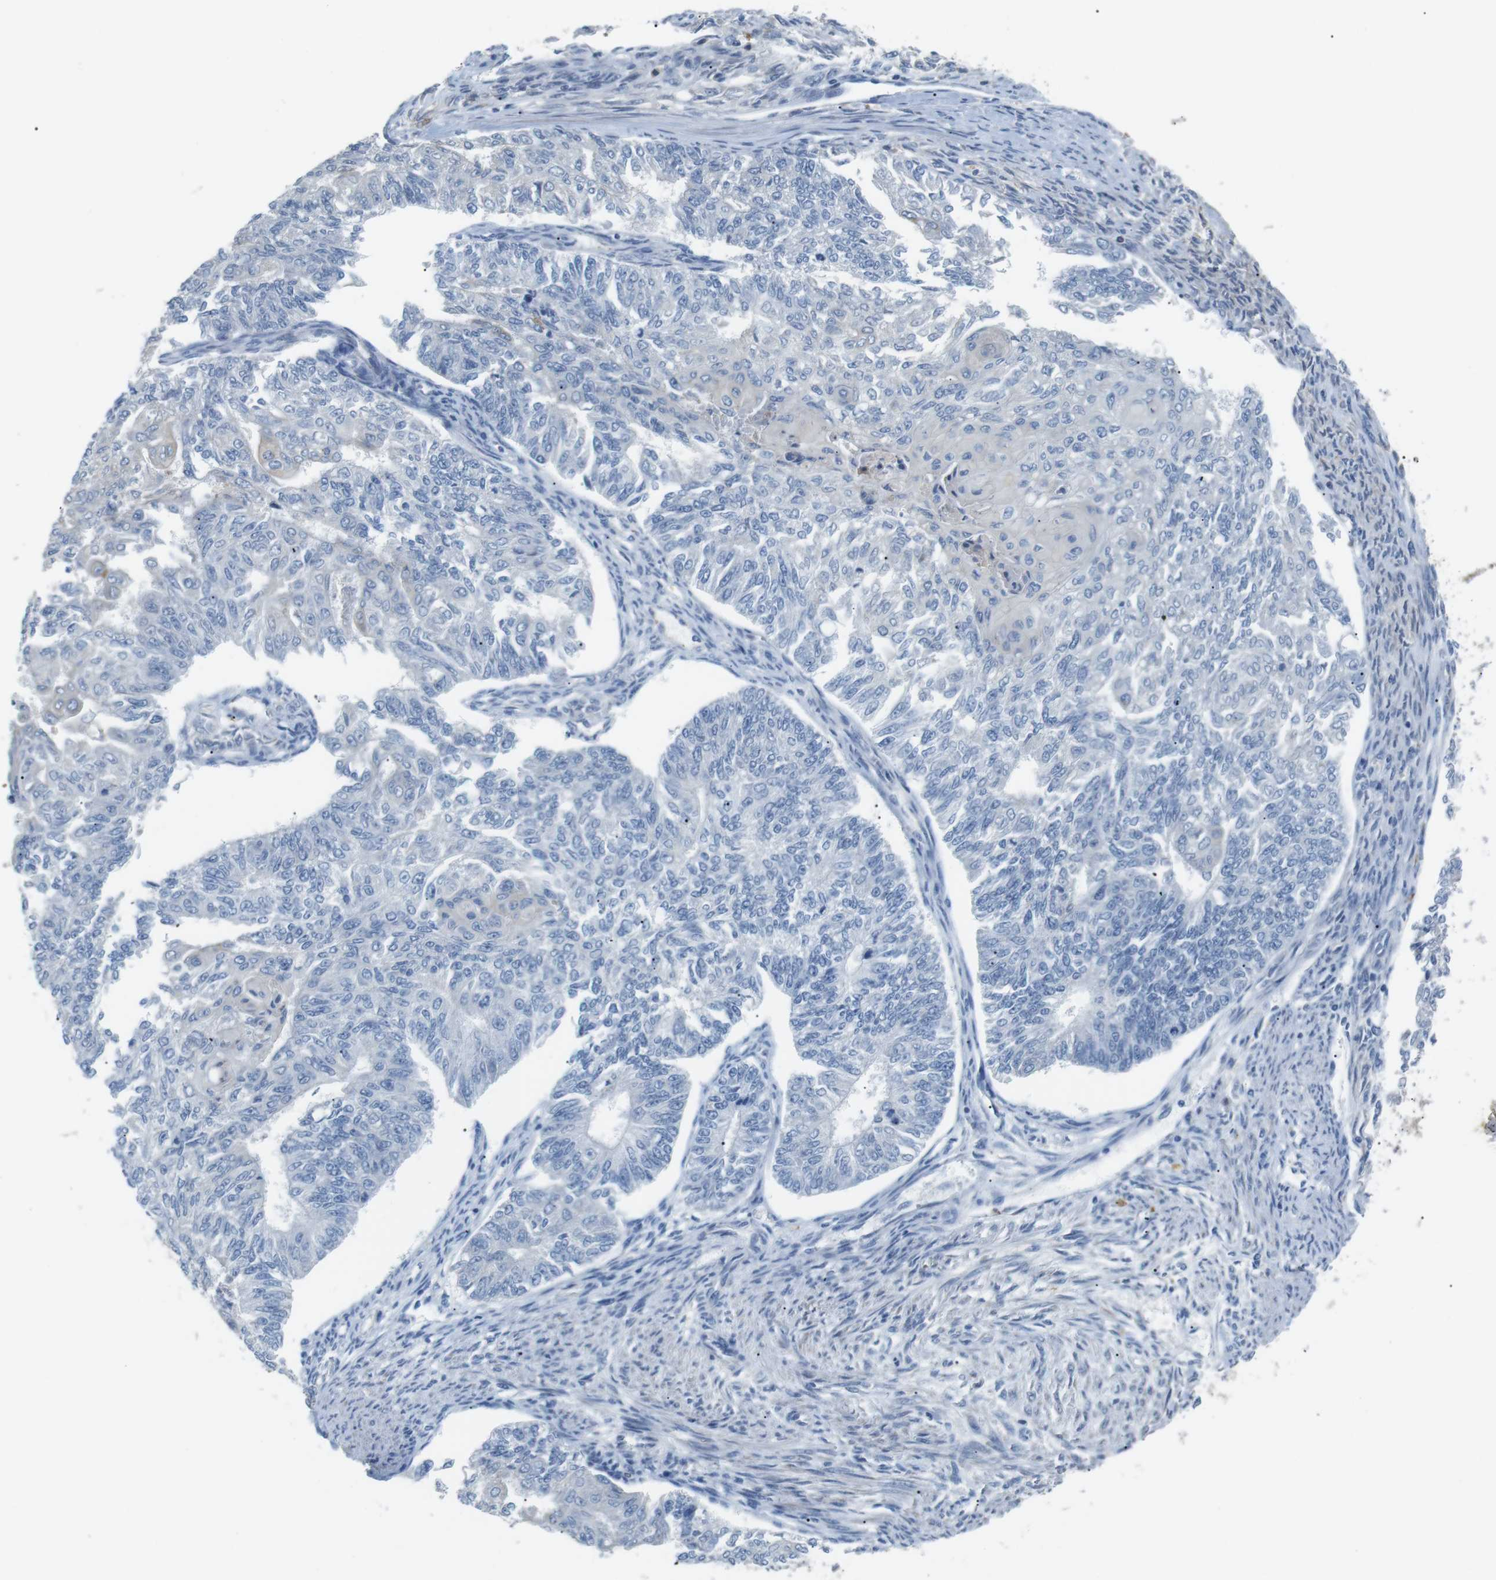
{"staining": {"intensity": "negative", "quantity": "none", "location": "none"}, "tissue": "endometrial cancer", "cell_type": "Tumor cells", "image_type": "cancer", "snomed": [{"axis": "morphology", "description": "Adenocarcinoma, NOS"}, {"axis": "topography", "description": "Endometrium"}], "caption": "Immunohistochemical staining of endometrial cancer (adenocarcinoma) exhibits no significant positivity in tumor cells.", "gene": "CD300E", "patient": {"sex": "female", "age": 32}}